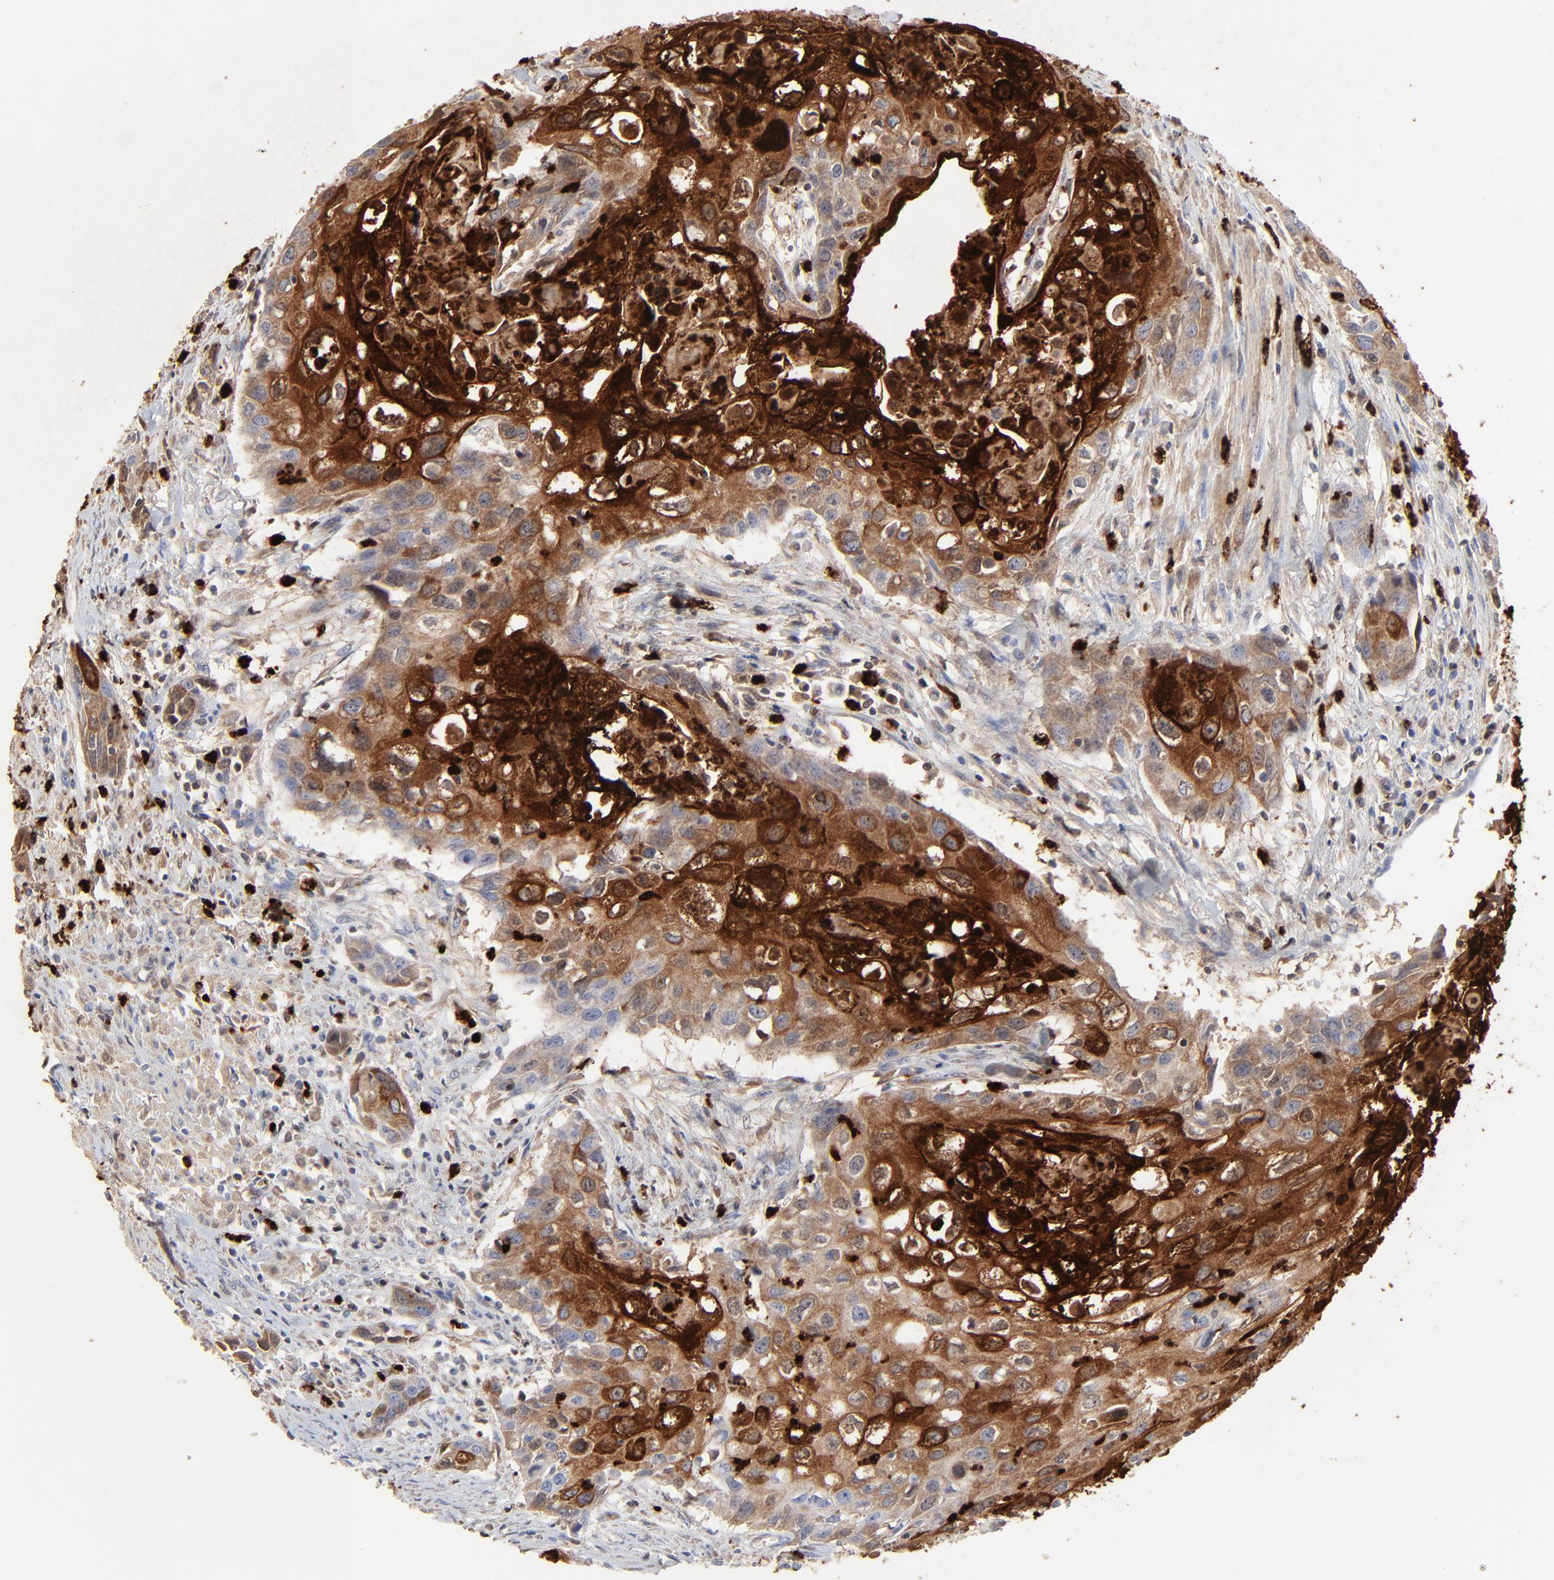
{"staining": {"intensity": "strong", "quantity": ">75%", "location": "cytoplasmic/membranous"}, "tissue": "urothelial cancer", "cell_type": "Tumor cells", "image_type": "cancer", "snomed": [{"axis": "morphology", "description": "Urothelial carcinoma, High grade"}, {"axis": "topography", "description": "Urinary bladder"}], "caption": "Human urothelial cancer stained with a protein marker demonstrates strong staining in tumor cells.", "gene": "LCN2", "patient": {"sex": "male", "age": 54}}